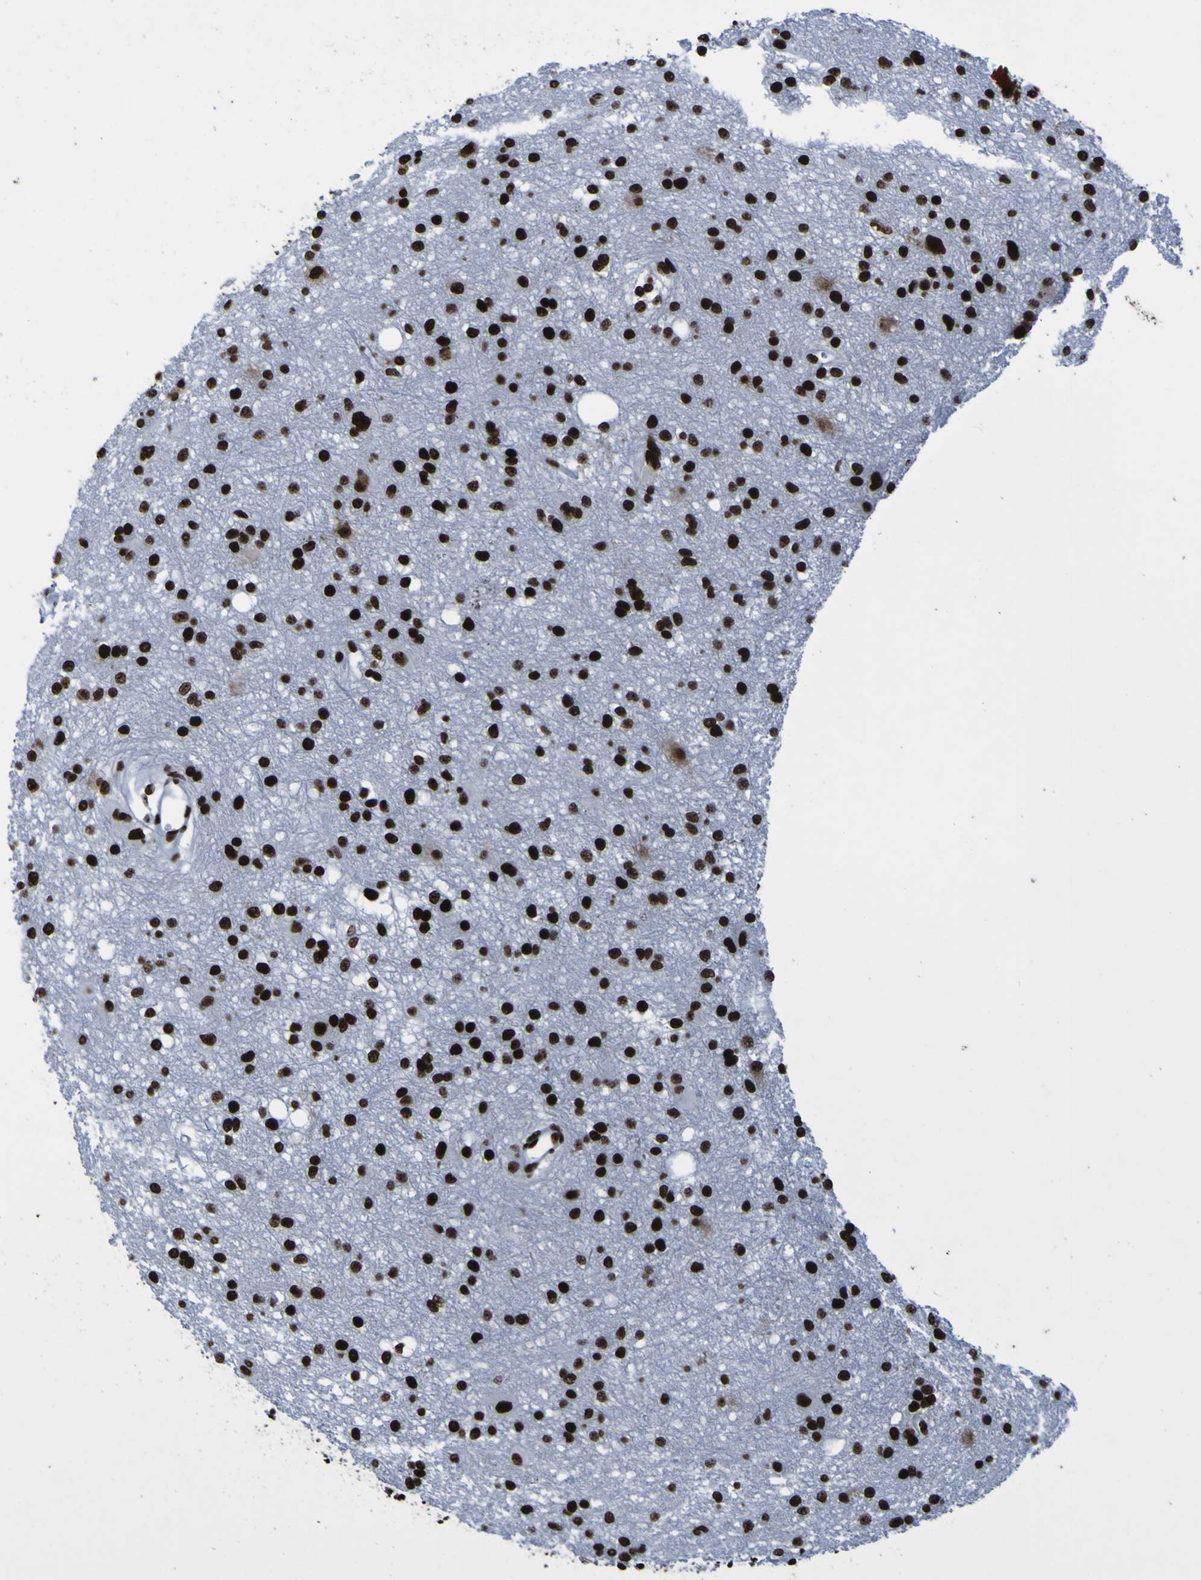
{"staining": {"intensity": "strong", "quantity": ">75%", "location": "nuclear"}, "tissue": "glioma", "cell_type": "Tumor cells", "image_type": "cancer", "snomed": [{"axis": "morphology", "description": "Glioma, malignant, High grade"}, {"axis": "topography", "description": "Brain"}], "caption": "Malignant glioma (high-grade) tissue shows strong nuclear positivity in approximately >75% of tumor cells, visualized by immunohistochemistry.", "gene": "NPM1", "patient": {"sex": "female", "age": 59}}